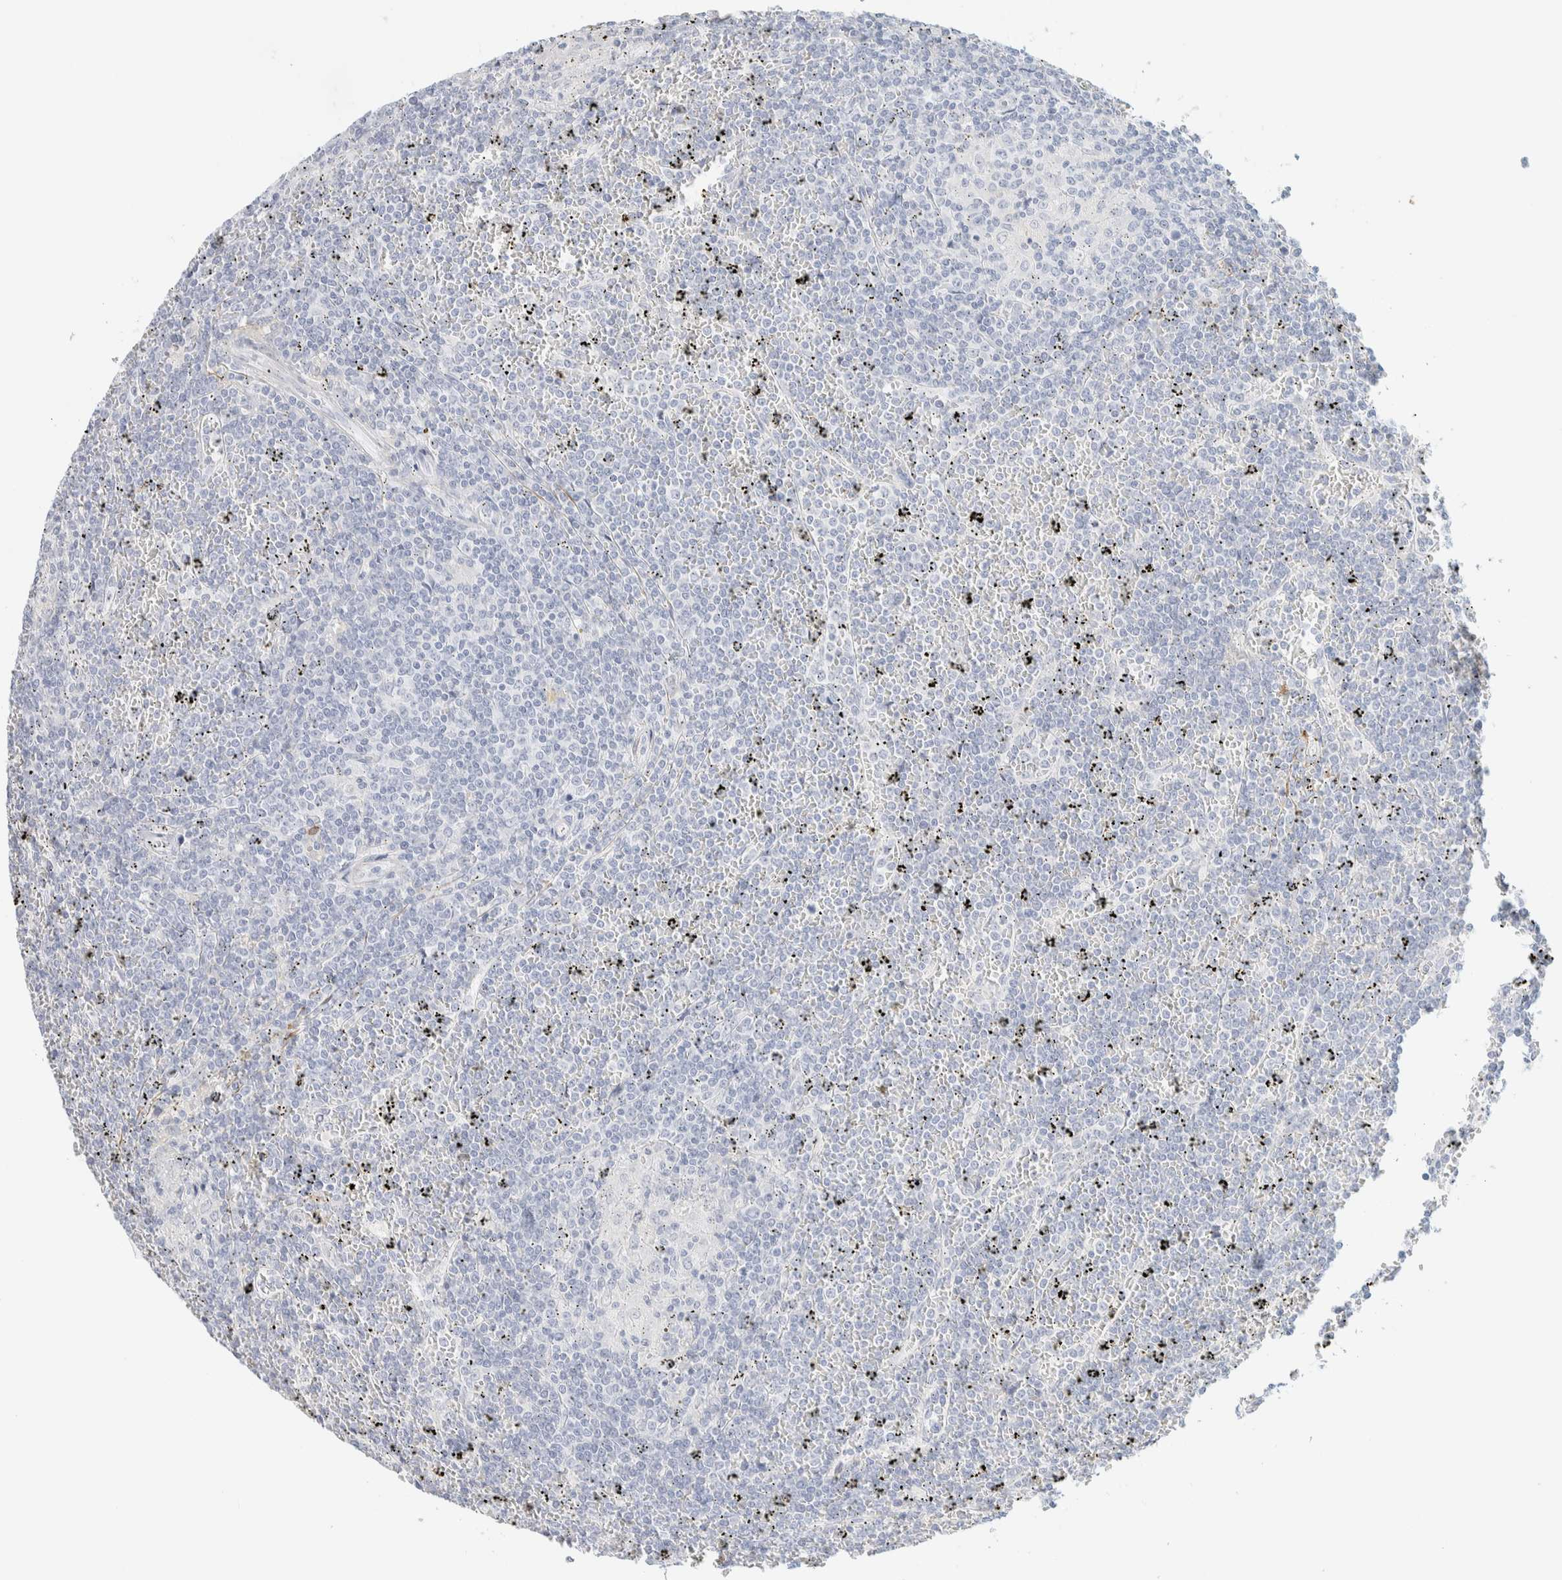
{"staining": {"intensity": "negative", "quantity": "none", "location": "none"}, "tissue": "lymphoma", "cell_type": "Tumor cells", "image_type": "cancer", "snomed": [{"axis": "morphology", "description": "Malignant lymphoma, non-Hodgkin's type, Low grade"}, {"axis": "topography", "description": "Spleen"}], "caption": "The histopathology image exhibits no significant positivity in tumor cells of lymphoma.", "gene": "AFMID", "patient": {"sex": "female", "age": 19}}